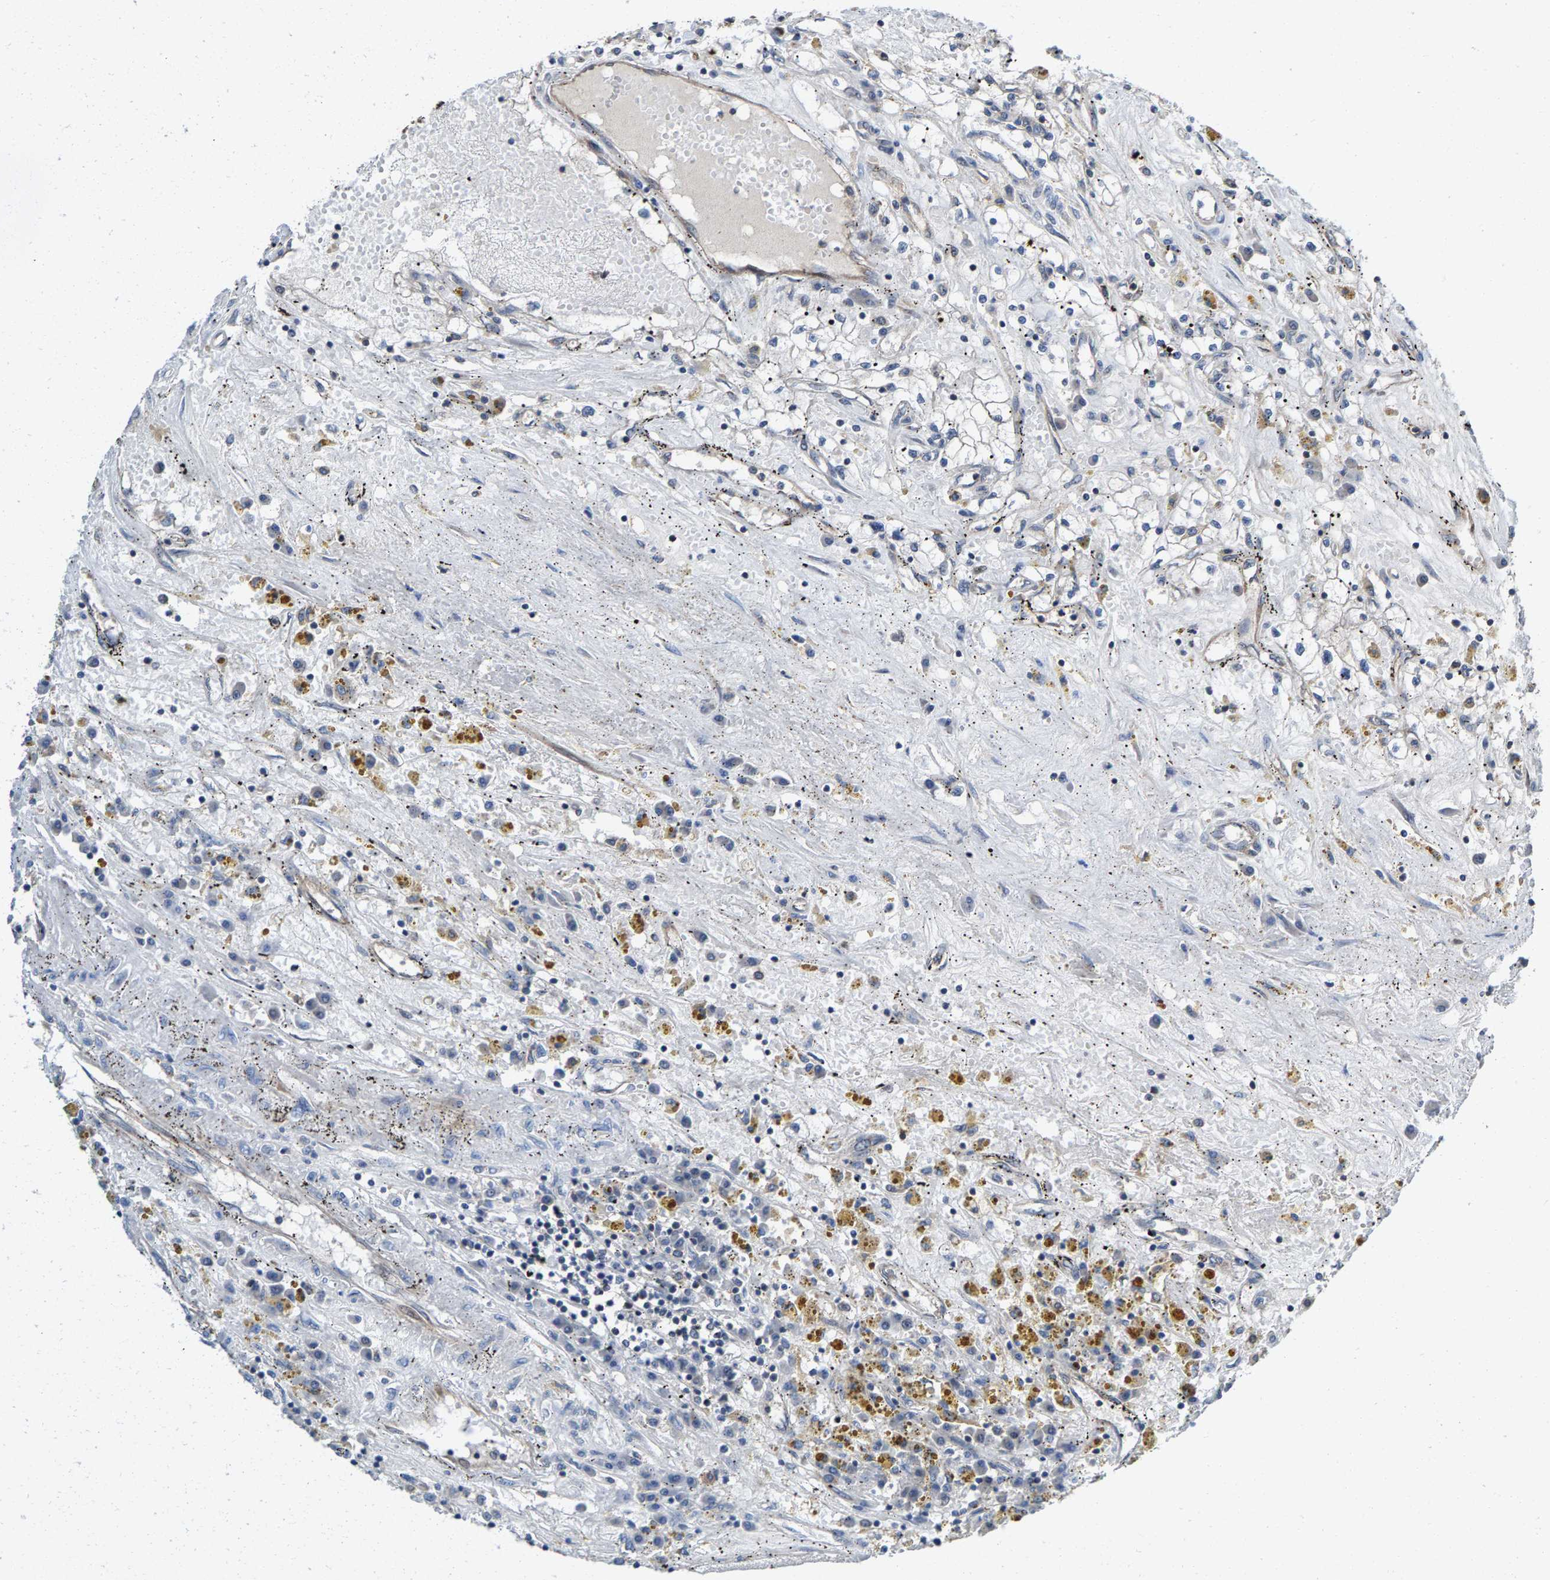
{"staining": {"intensity": "negative", "quantity": "none", "location": "none"}, "tissue": "renal cancer", "cell_type": "Tumor cells", "image_type": "cancer", "snomed": [{"axis": "morphology", "description": "Adenocarcinoma, NOS"}, {"axis": "topography", "description": "Kidney"}], "caption": "Histopathology image shows no significant protein staining in tumor cells of renal adenocarcinoma.", "gene": "MRM1", "patient": {"sex": "male", "age": 56}}